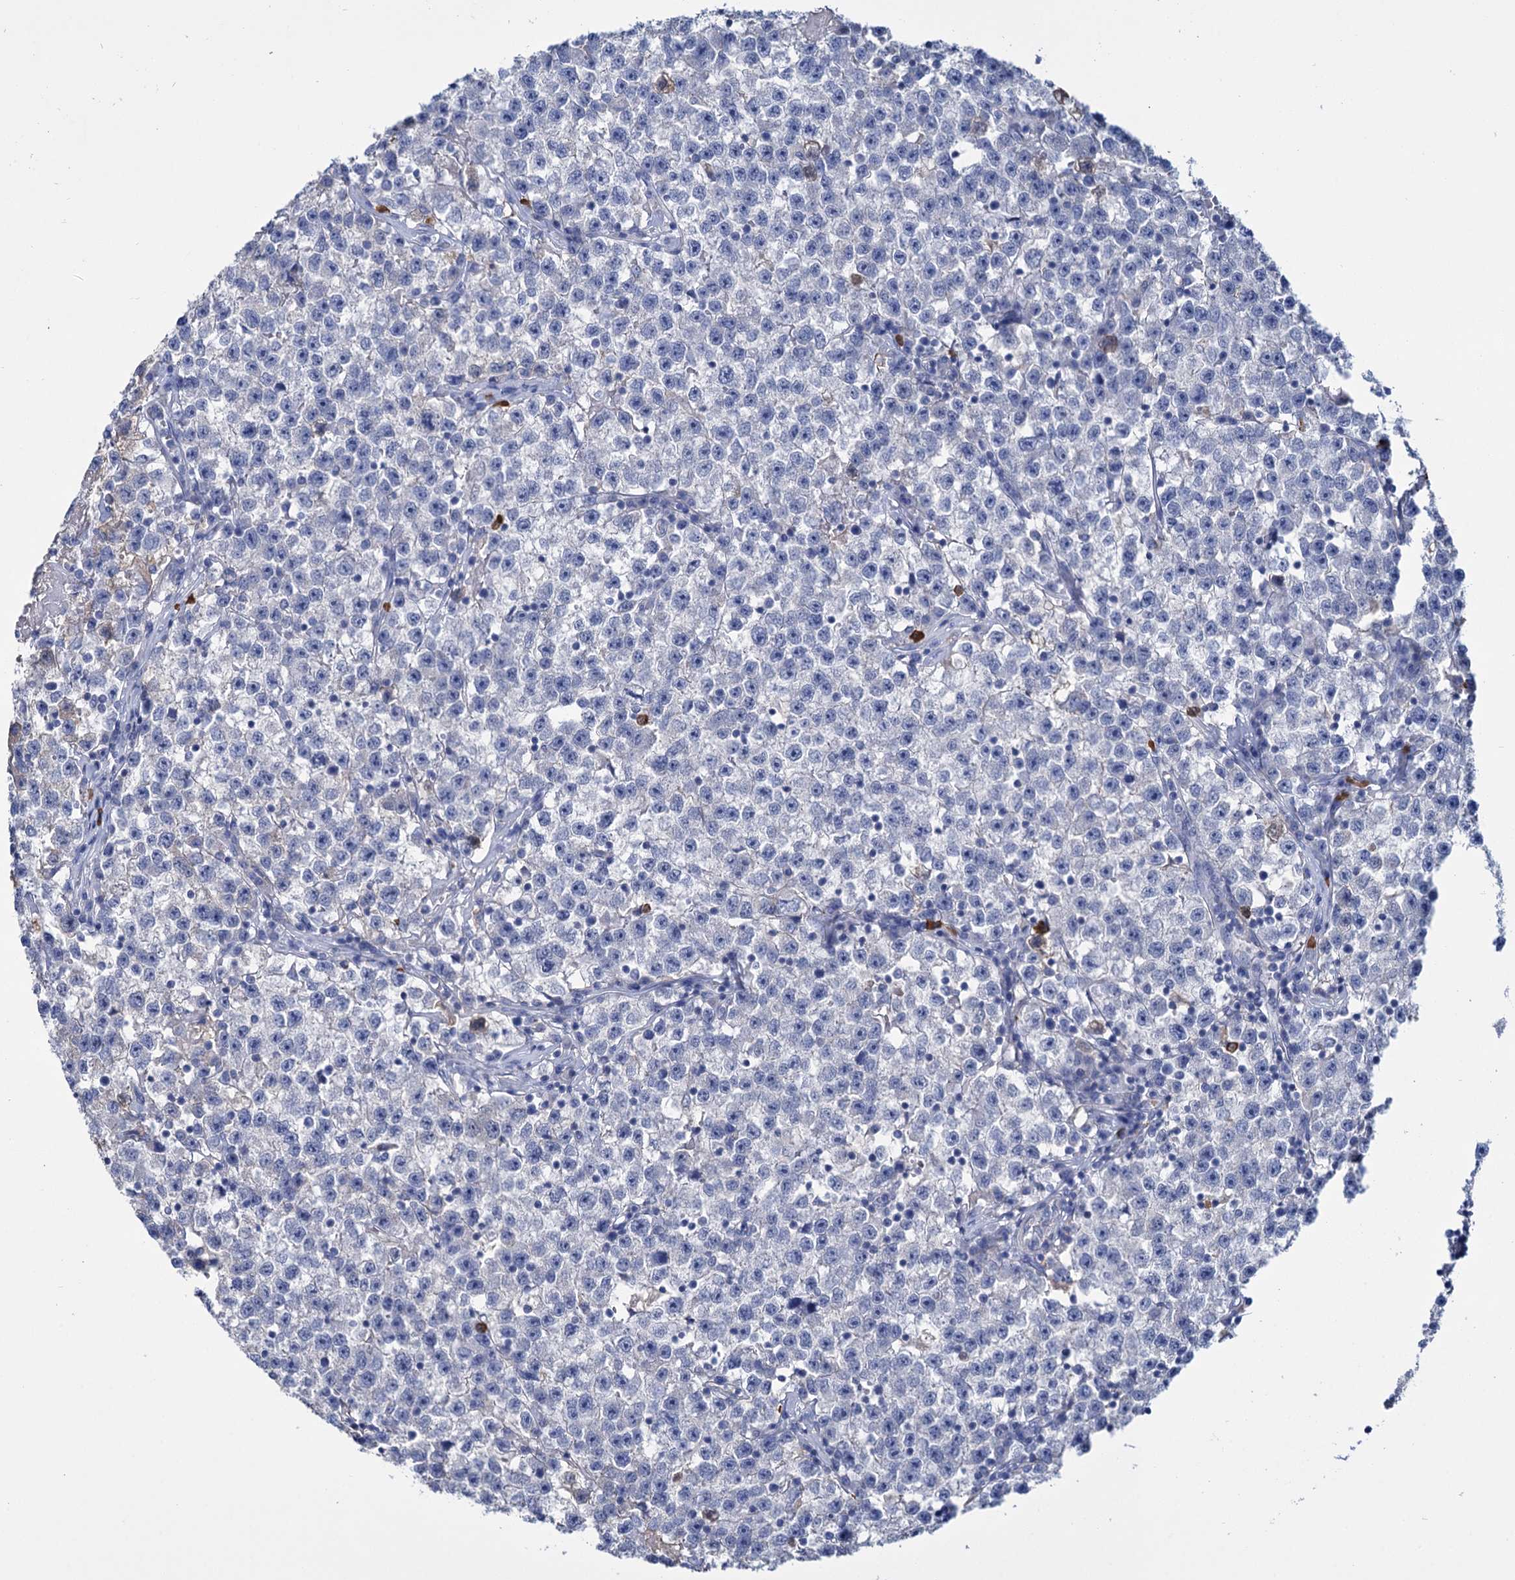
{"staining": {"intensity": "negative", "quantity": "none", "location": "none"}, "tissue": "testis cancer", "cell_type": "Tumor cells", "image_type": "cancer", "snomed": [{"axis": "morphology", "description": "Seminoma, NOS"}, {"axis": "topography", "description": "Testis"}], "caption": "The immunohistochemistry (IHC) image has no significant staining in tumor cells of testis cancer (seminoma) tissue.", "gene": "FBXW12", "patient": {"sex": "male", "age": 22}}